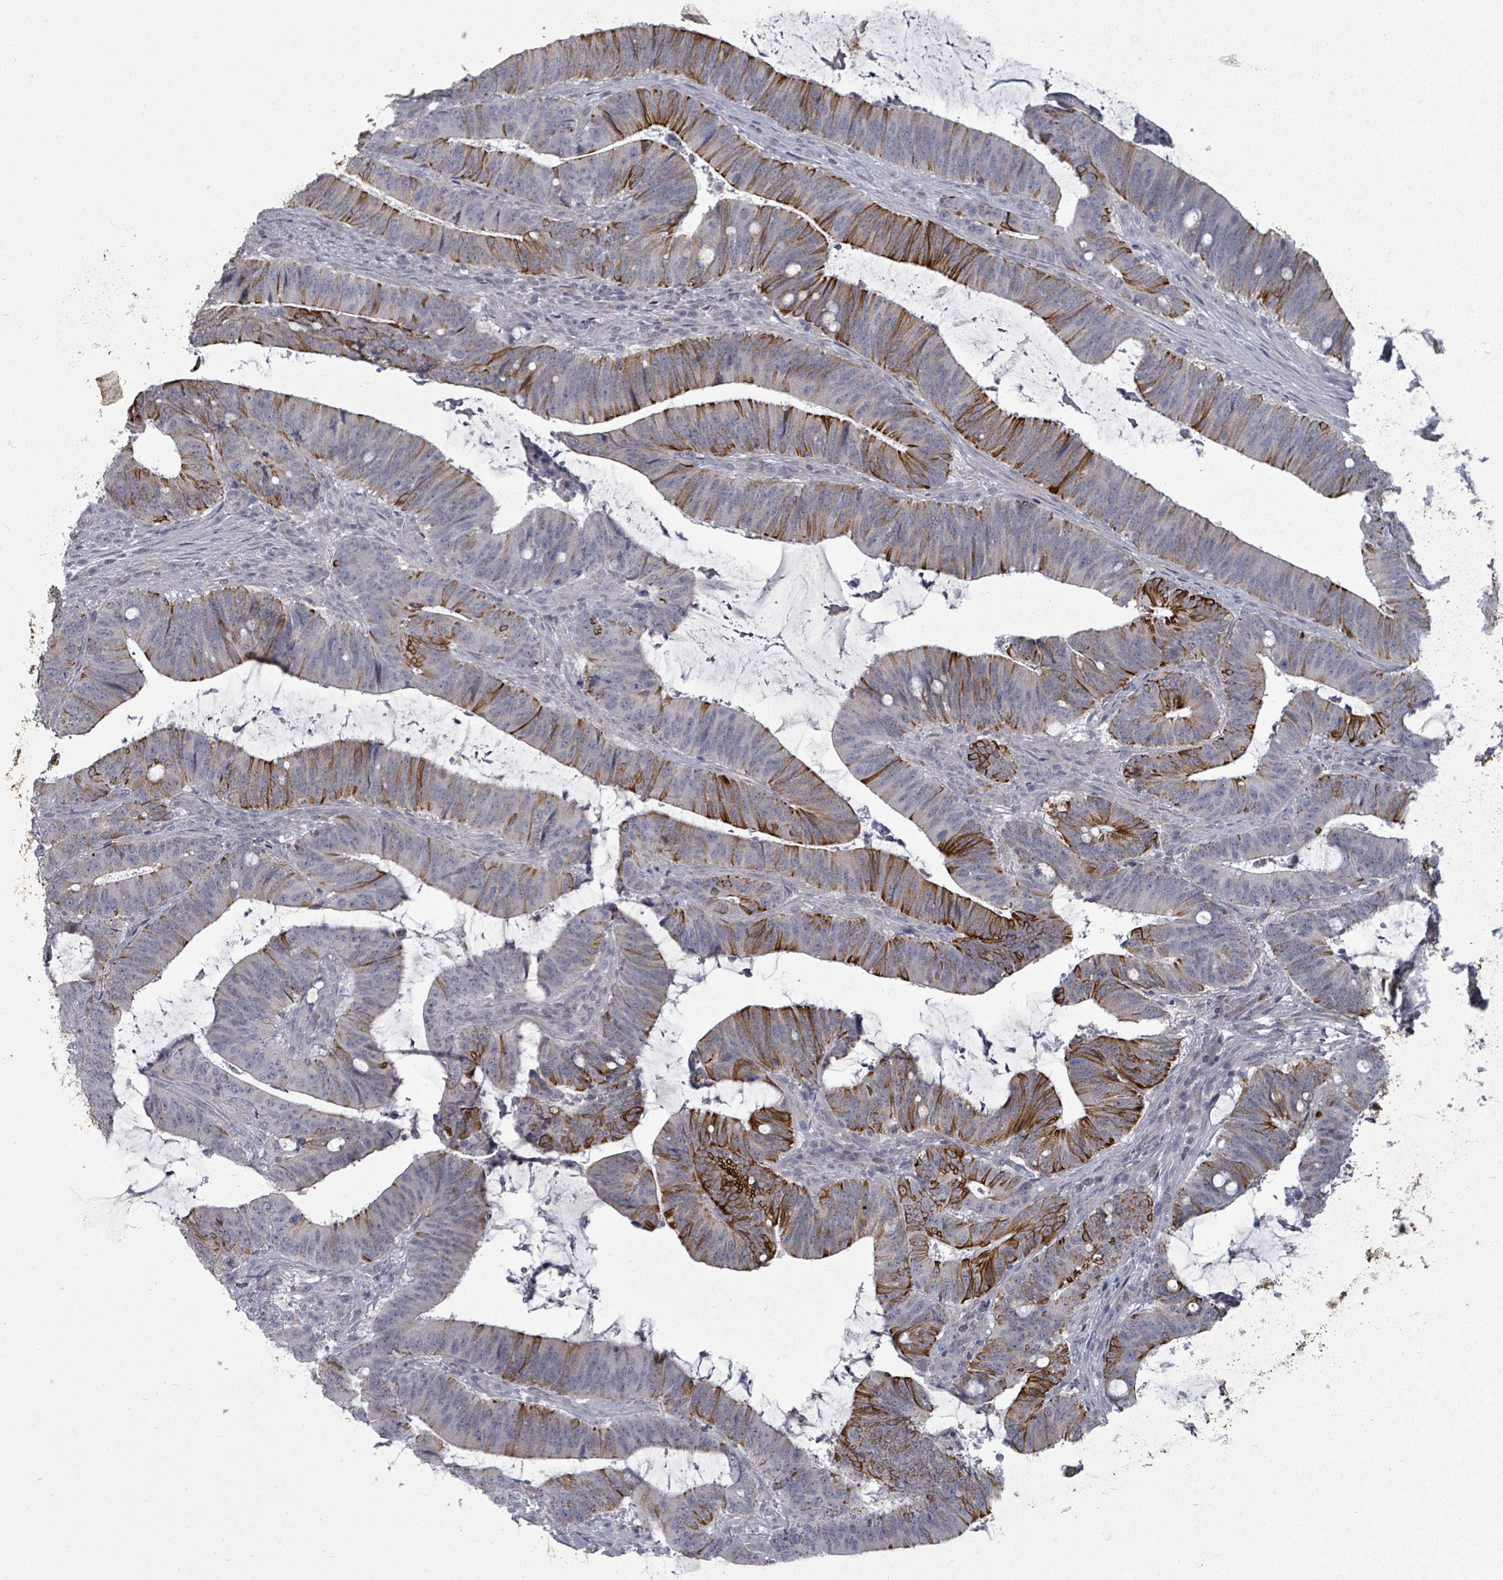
{"staining": {"intensity": "strong", "quantity": "25%-75%", "location": "cytoplasmic/membranous"}, "tissue": "colorectal cancer", "cell_type": "Tumor cells", "image_type": "cancer", "snomed": [{"axis": "morphology", "description": "Adenocarcinoma, NOS"}, {"axis": "topography", "description": "Colon"}], "caption": "Adenocarcinoma (colorectal) stained with a brown dye exhibits strong cytoplasmic/membranous positive expression in approximately 25%-75% of tumor cells.", "gene": "PTPN20", "patient": {"sex": "female", "age": 43}}